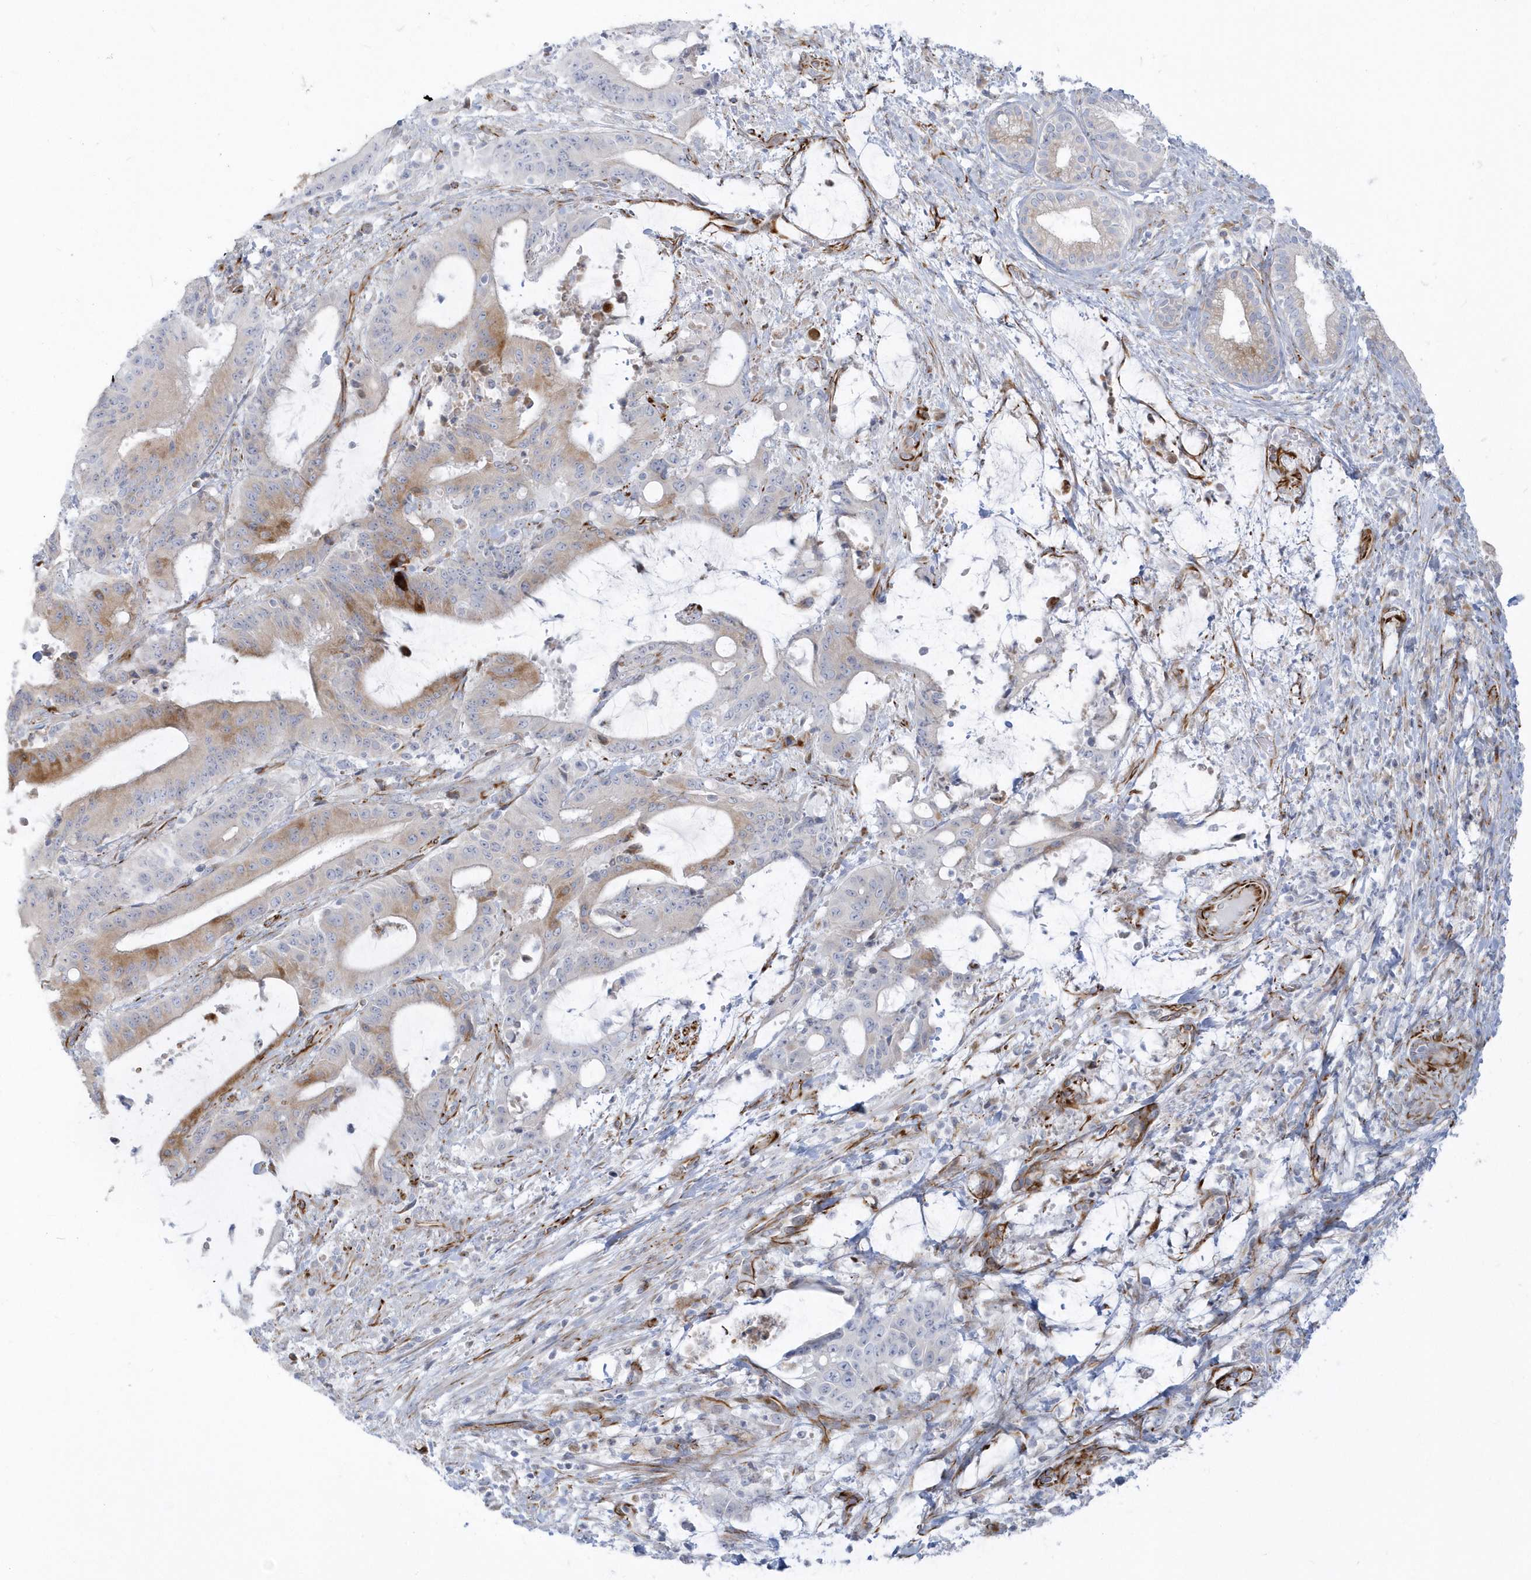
{"staining": {"intensity": "moderate", "quantity": "25%-75%", "location": "cytoplasmic/membranous"}, "tissue": "liver cancer", "cell_type": "Tumor cells", "image_type": "cancer", "snomed": [{"axis": "morphology", "description": "Normal tissue, NOS"}, {"axis": "morphology", "description": "Cholangiocarcinoma"}, {"axis": "topography", "description": "Liver"}, {"axis": "topography", "description": "Peripheral nerve tissue"}], "caption": "Liver cancer stained for a protein demonstrates moderate cytoplasmic/membranous positivity in tumor cells.", "gene": "PPIL6", "patient": {"sex": "female", "age": 73}}